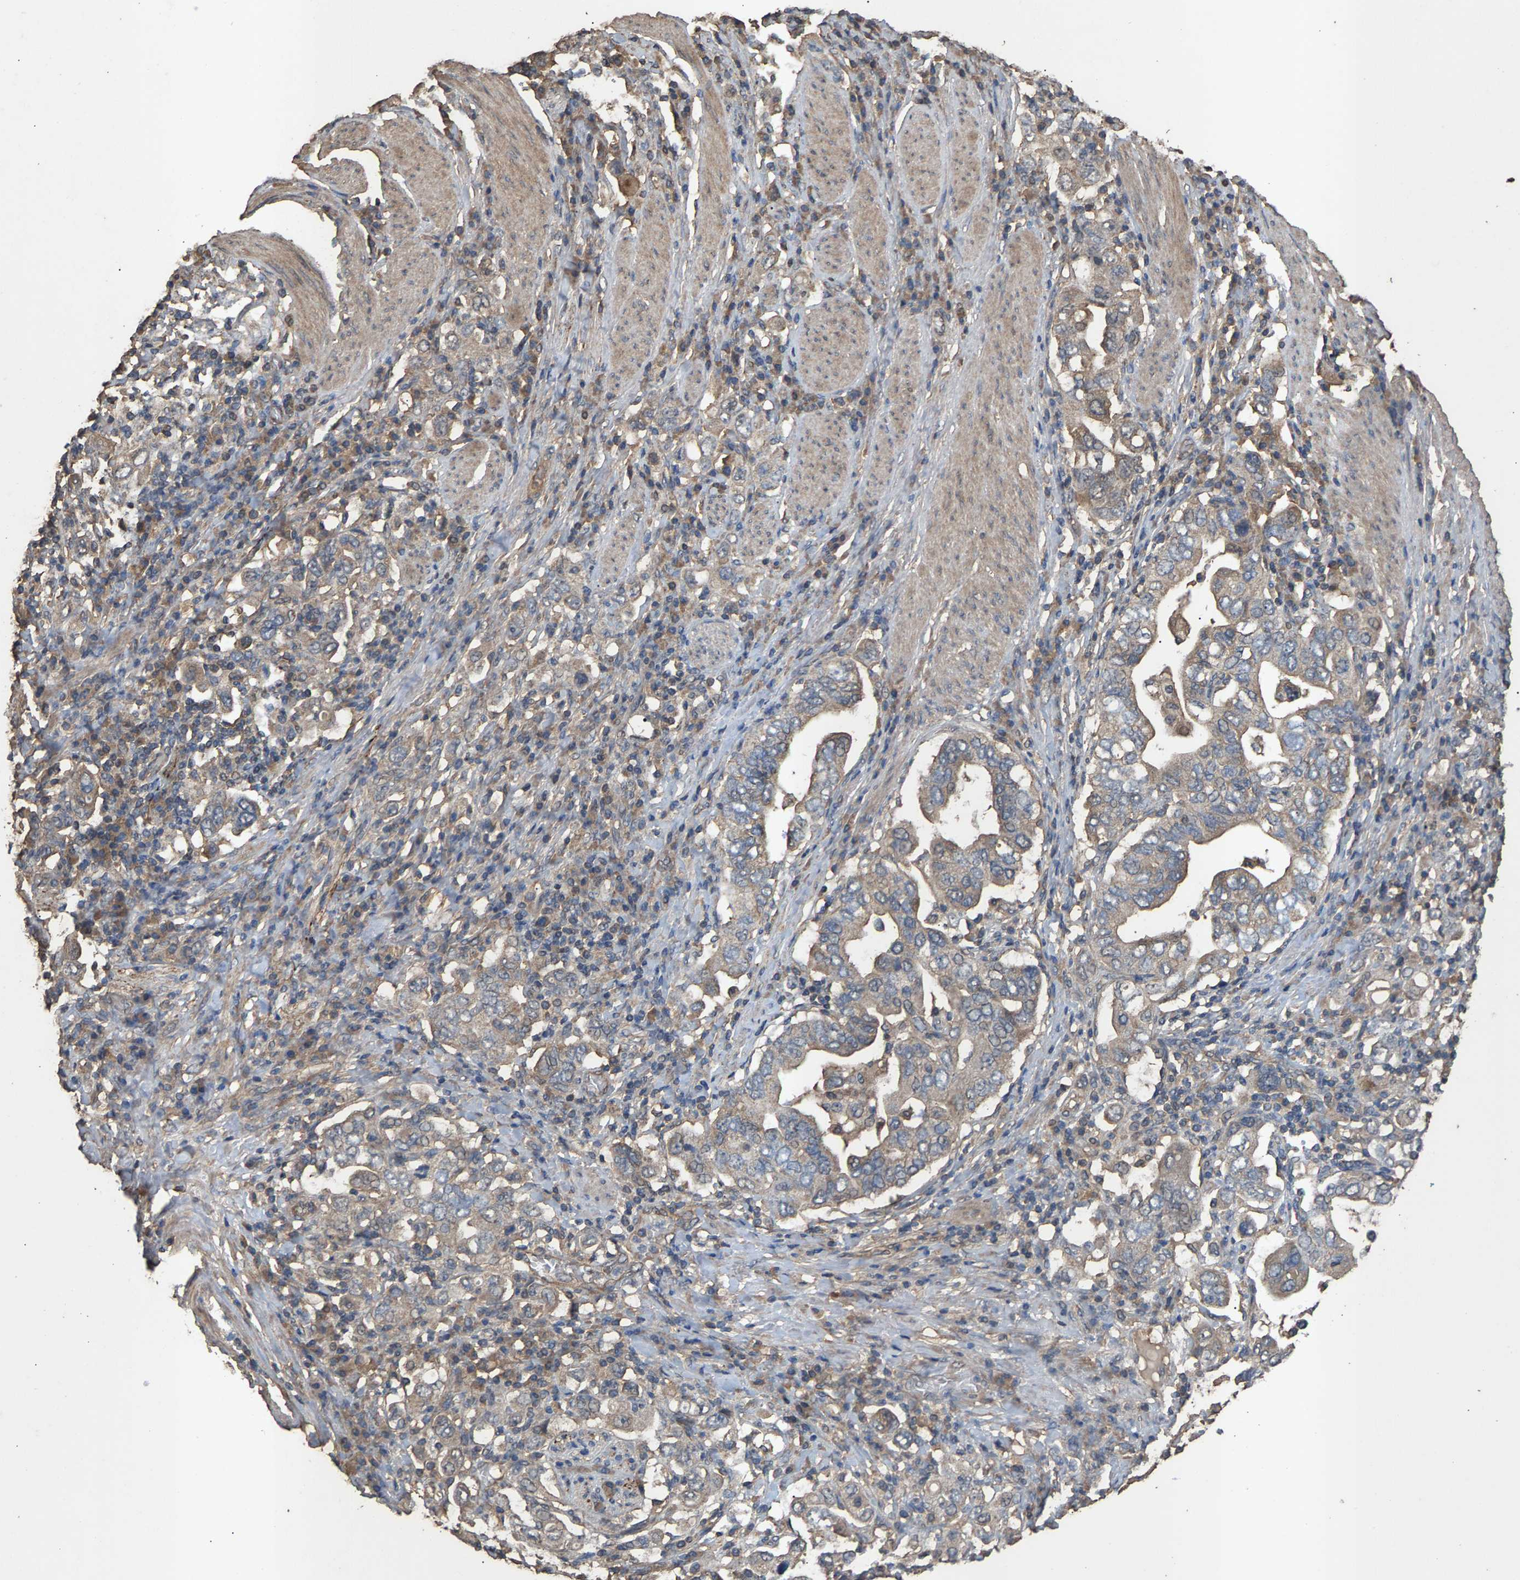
{"staining": {"intensity": "weak", "quantity": "<25%", "location": "cytoplasmic/membranous"}, "tissue": "stomach cancer", "cell_type": "Tumor cells", "image_type": "cancer", "snomed": [{"axis": "morphology", "description": "Adenocarcinoma, NOS"}, {"axis": "topography", "description": "Stomach, upper"}], "caption": "The photomicrograph reveals no significant staining in tumor cells of adenocarcinoma (stomach).", "gene": "HTRA3", "patient": {"sex": "male", "age": 62}}